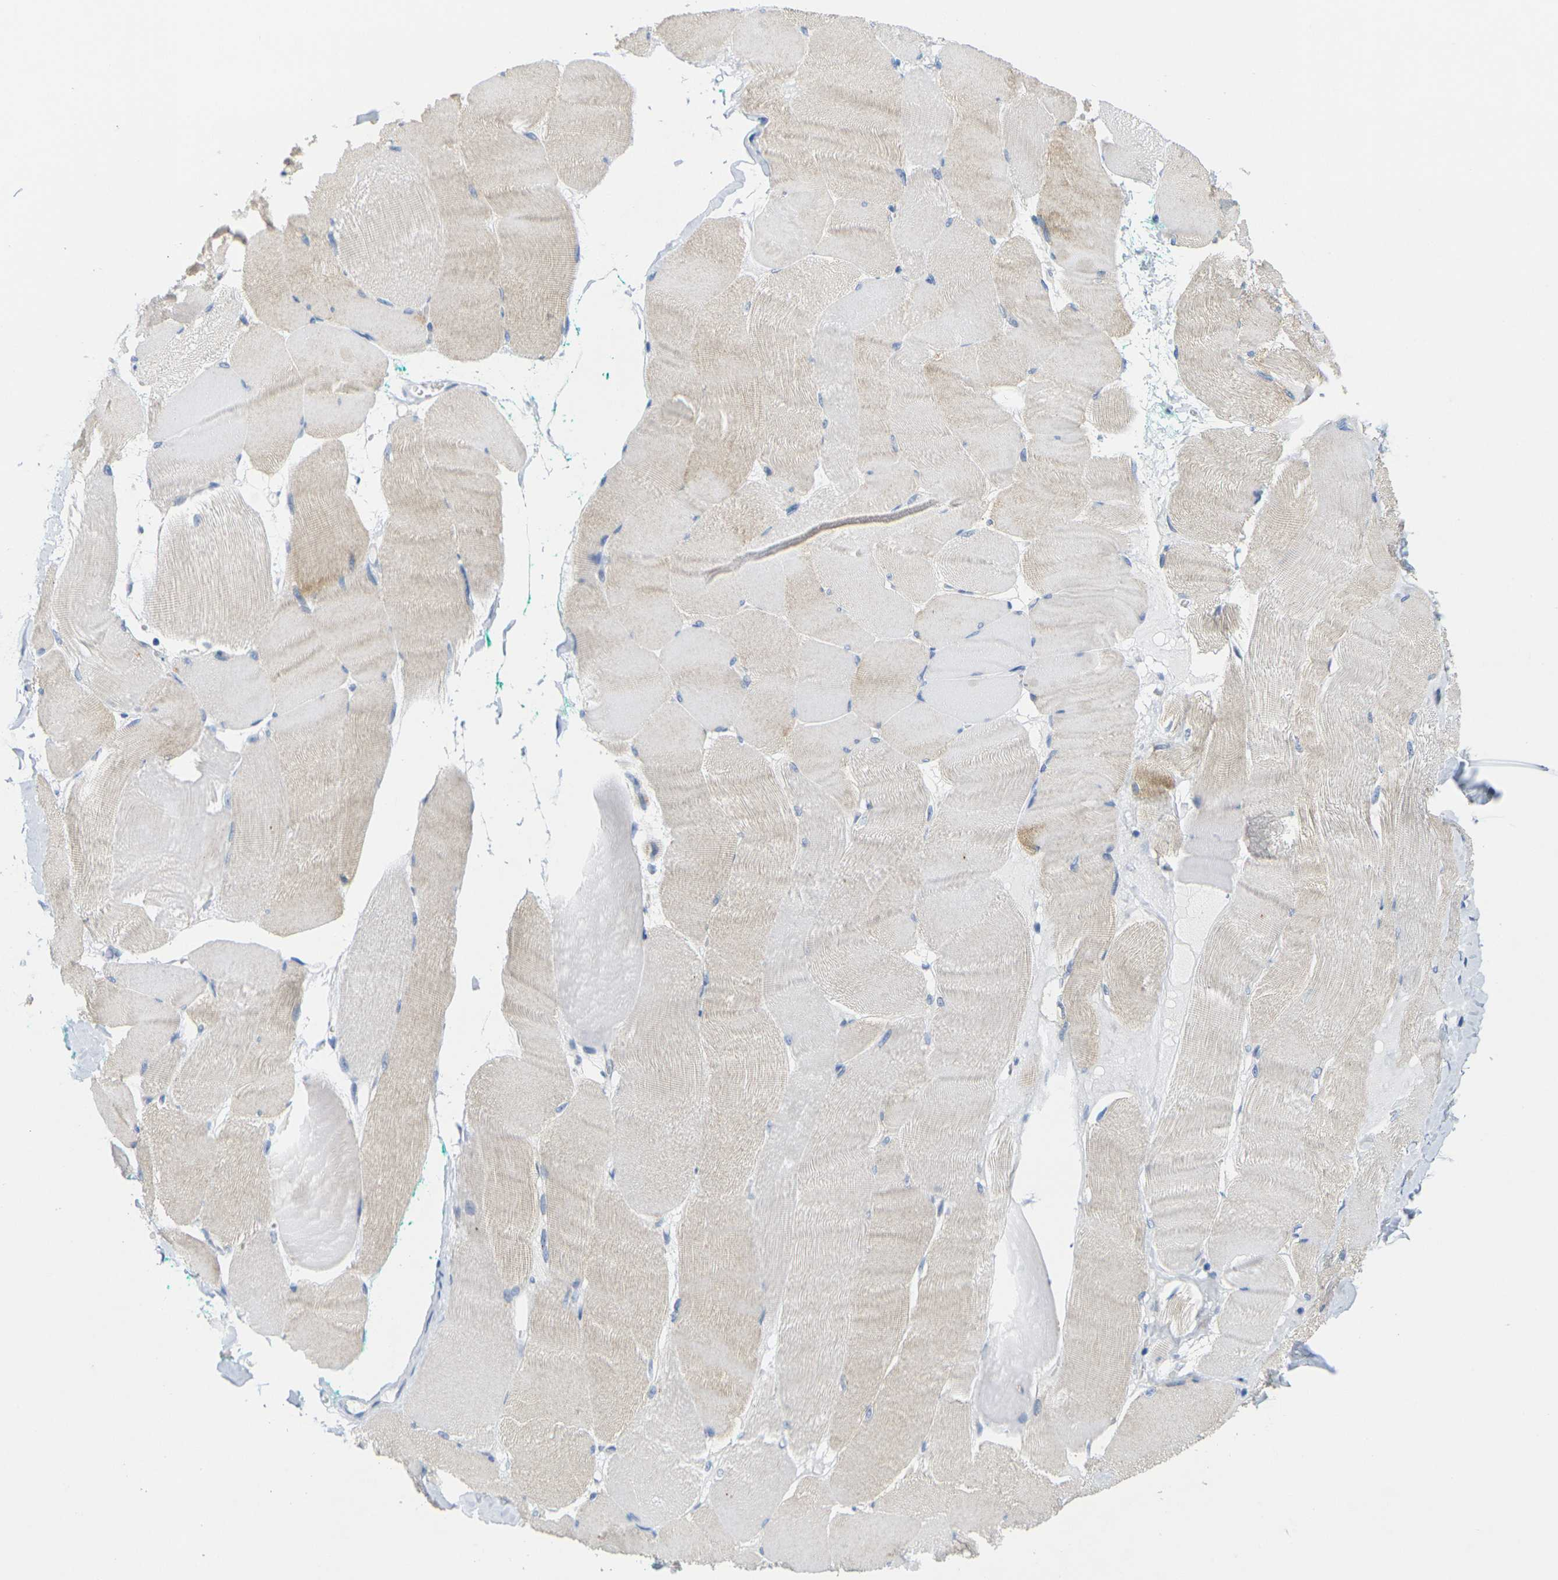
{"staining": {"intensity": "weak", "quantity": "<25%", "location": "cytoplasmic/membranous"}, "tissue": "skeletal muscle", "cell_type": "Myocytes", "image_type": "normal", "snomed": [{"axis": "morphology", "description": "Normal tissue, NOS"}, {"axis": "morphology", "description": "Squamous cell carcinoma, NOS"}, {"axis": "topography", "description": "Skeletal muscle"}], "caption": "DAB immunohistochemical staining of benign skeletal muscle demonstrates no significant positivity in myocytes.", "gene": "CDK2", "patient": {"sex": "male", "age": 51}}